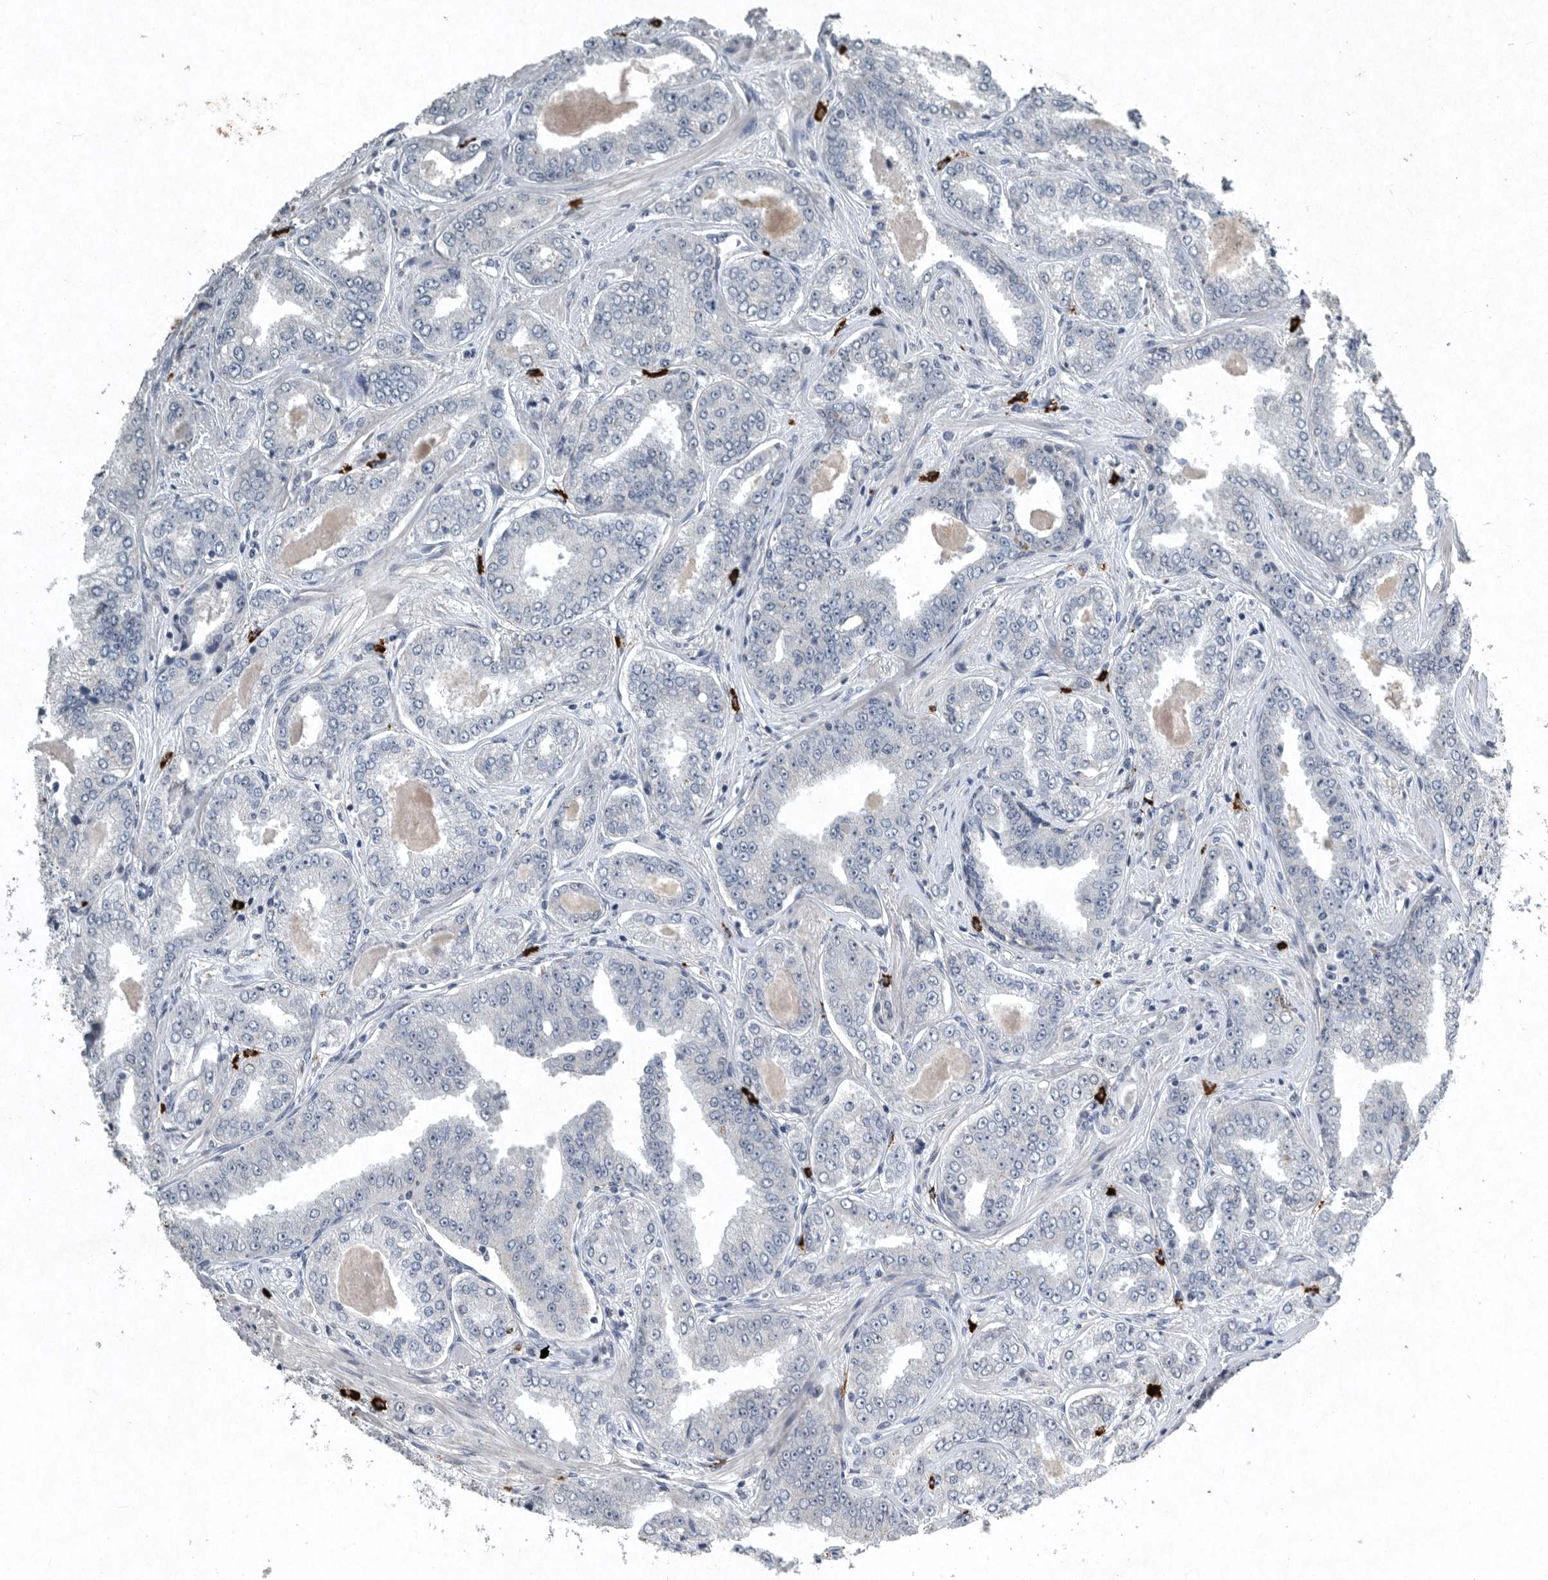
{"staining": {"intensity": "negative", "quantity": "none", "location": "none"}, "tissue": "prostate cancer", "cell_type": "Tumor cells", "image_type": "cancer", "snomed": [{"axis": "morphology", "description": "Adenocarcinoma, High grade"}, {"axis": "topography", "description": "Prostate"}], "caption": "Immunohistochemical staining of human high-grade adenocarcinoma (prostate) exhibits no significant staining in tumor cells.", "gene": "IL20", "patient": {"sex": "male", "age": 71}}